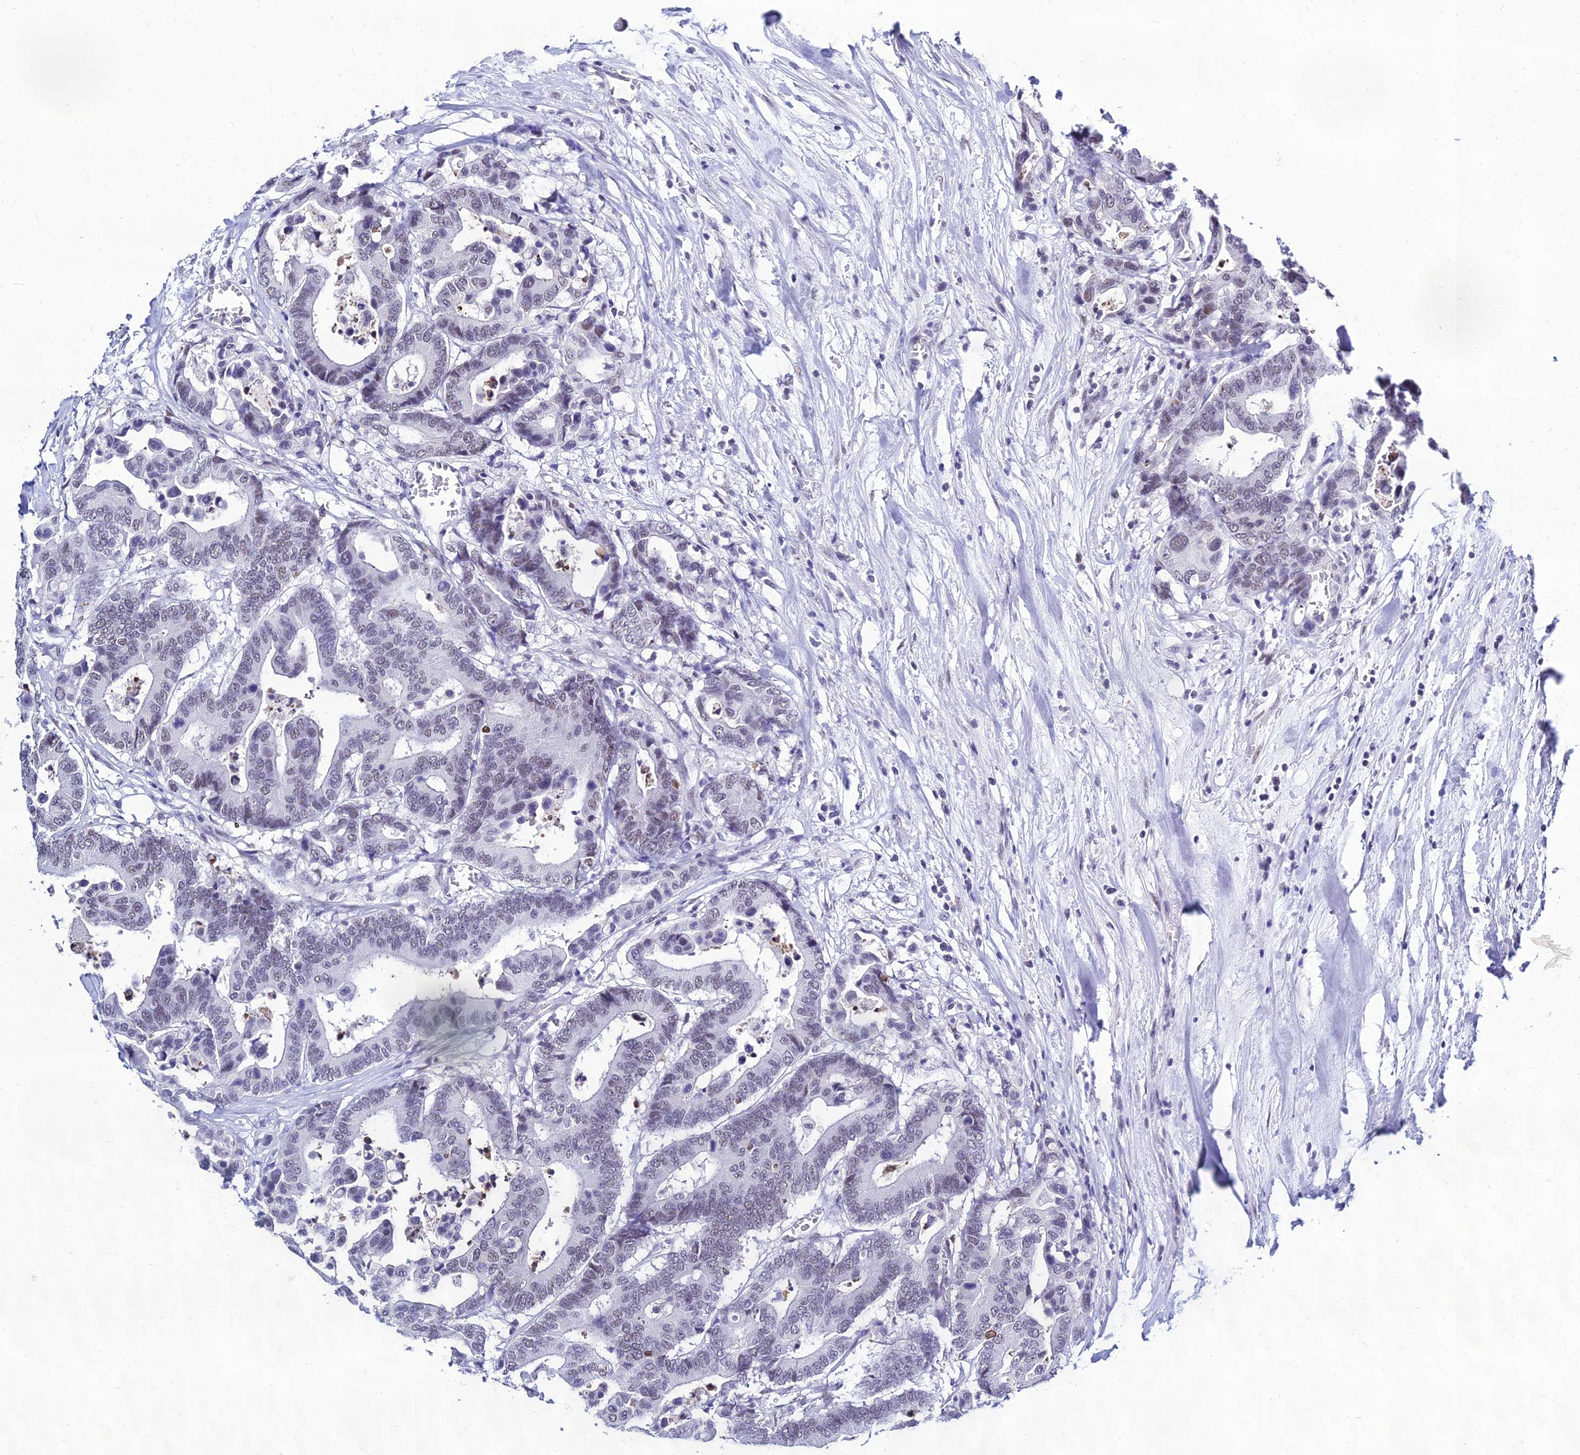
{"staining": {"intensity": "weak", "quantity": "<25%", "location": "nuclear"}, "tissue": "colorectal cancer", "cell_type": "Tumor cells", "image_type": "cancer", "snomed": [{"axis": "morphology", "description": "Normal tissue, NOS"}, {"axis": "morphology", "description": "Adenocarcinoma, NOS"}, {"axis": "topography", "description": "Colon"}], "caption": "Tumor cells show no significant protein staining in colorectal cancer (adenocarcinoma).", "gene": "PPP4R2", "patient": {"sex": "male", "age": 82}}